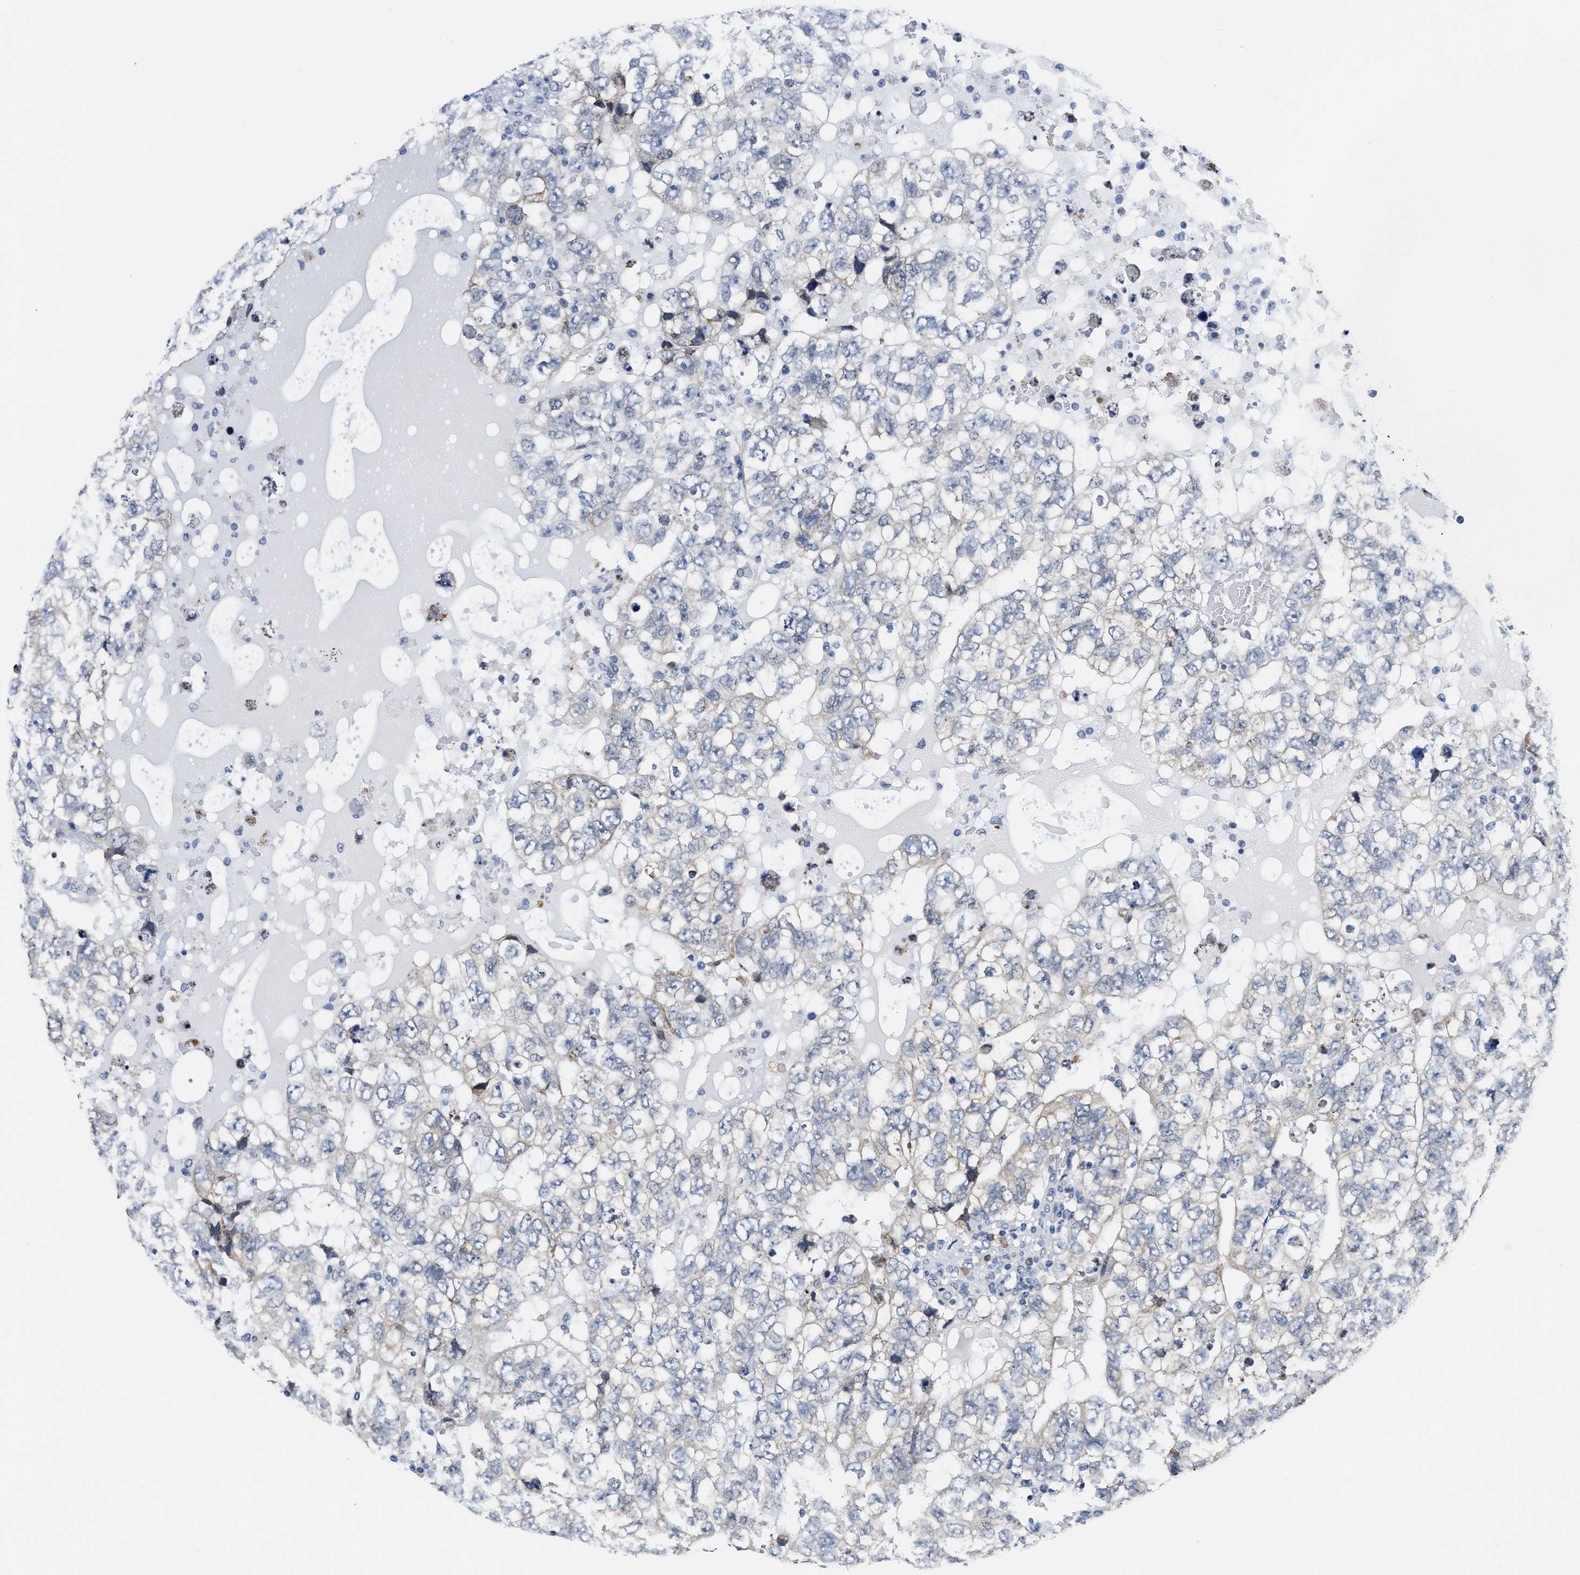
{"staining": {"intensity": "moderate", "quantity": "25%-75%", "location": "cytoplasmic/membranous"}, "tissue": "testis cancer", "cell_type": "Tumor cells", "image_type": "cancer", "snomed": [{"axis": "morphology", "description": "Carcinoma, Embryonal, NOS"}, {"axis": "topography", "description": "Testis"}], "caption": "Testis cancer (embryonal carcinoma) stained with a brown dye displays moderate cytoplasmic/membranous positive positivity in approximately 25%-75% of tumor cells.", "gene": "RYR2", "patient": {"sex": "male", "age": 36}}